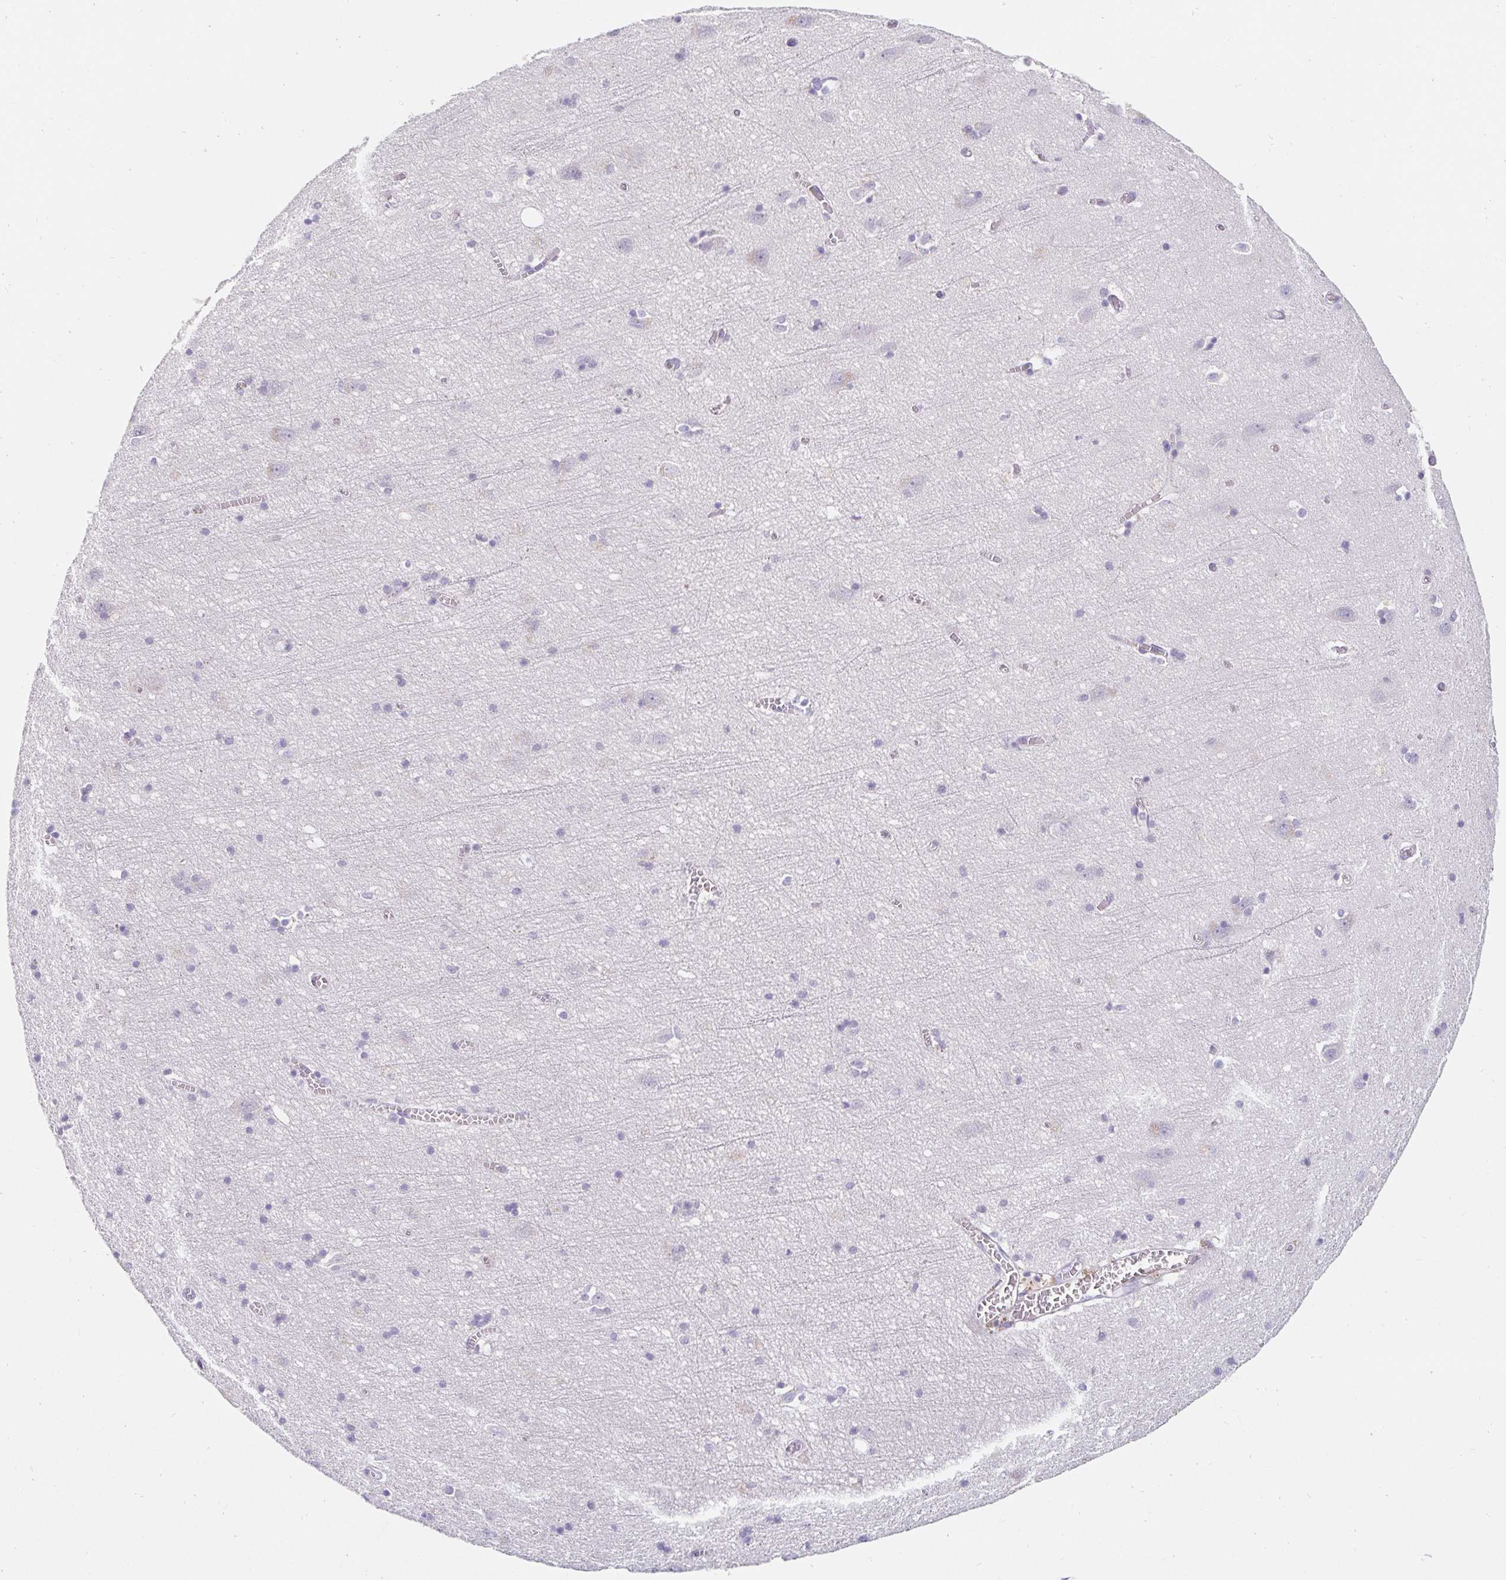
{"staining": {"intensity": "negative", "quantity": "none", "location": "none"}, "tissue": "cerebral cortex", "cell_type": "Endothelial cells", "image_type": "normal", "snomed": [{"axis": "morphology", "description": "Normal tissue, NOS"}, {"axis": "topography", "description": "Cerebral cortex"}], "caption": "Endothelial cells show no significant staining in normal cerebral cortex. Brightfield microscopy of immunohistochemistry stained with DAB (3,3'-diaminobenzidine) (brown) and hematoxylin (blue), captured at high magnification.", "gene": "PDX1", "patient": {"sex": "male", "age": 70}}